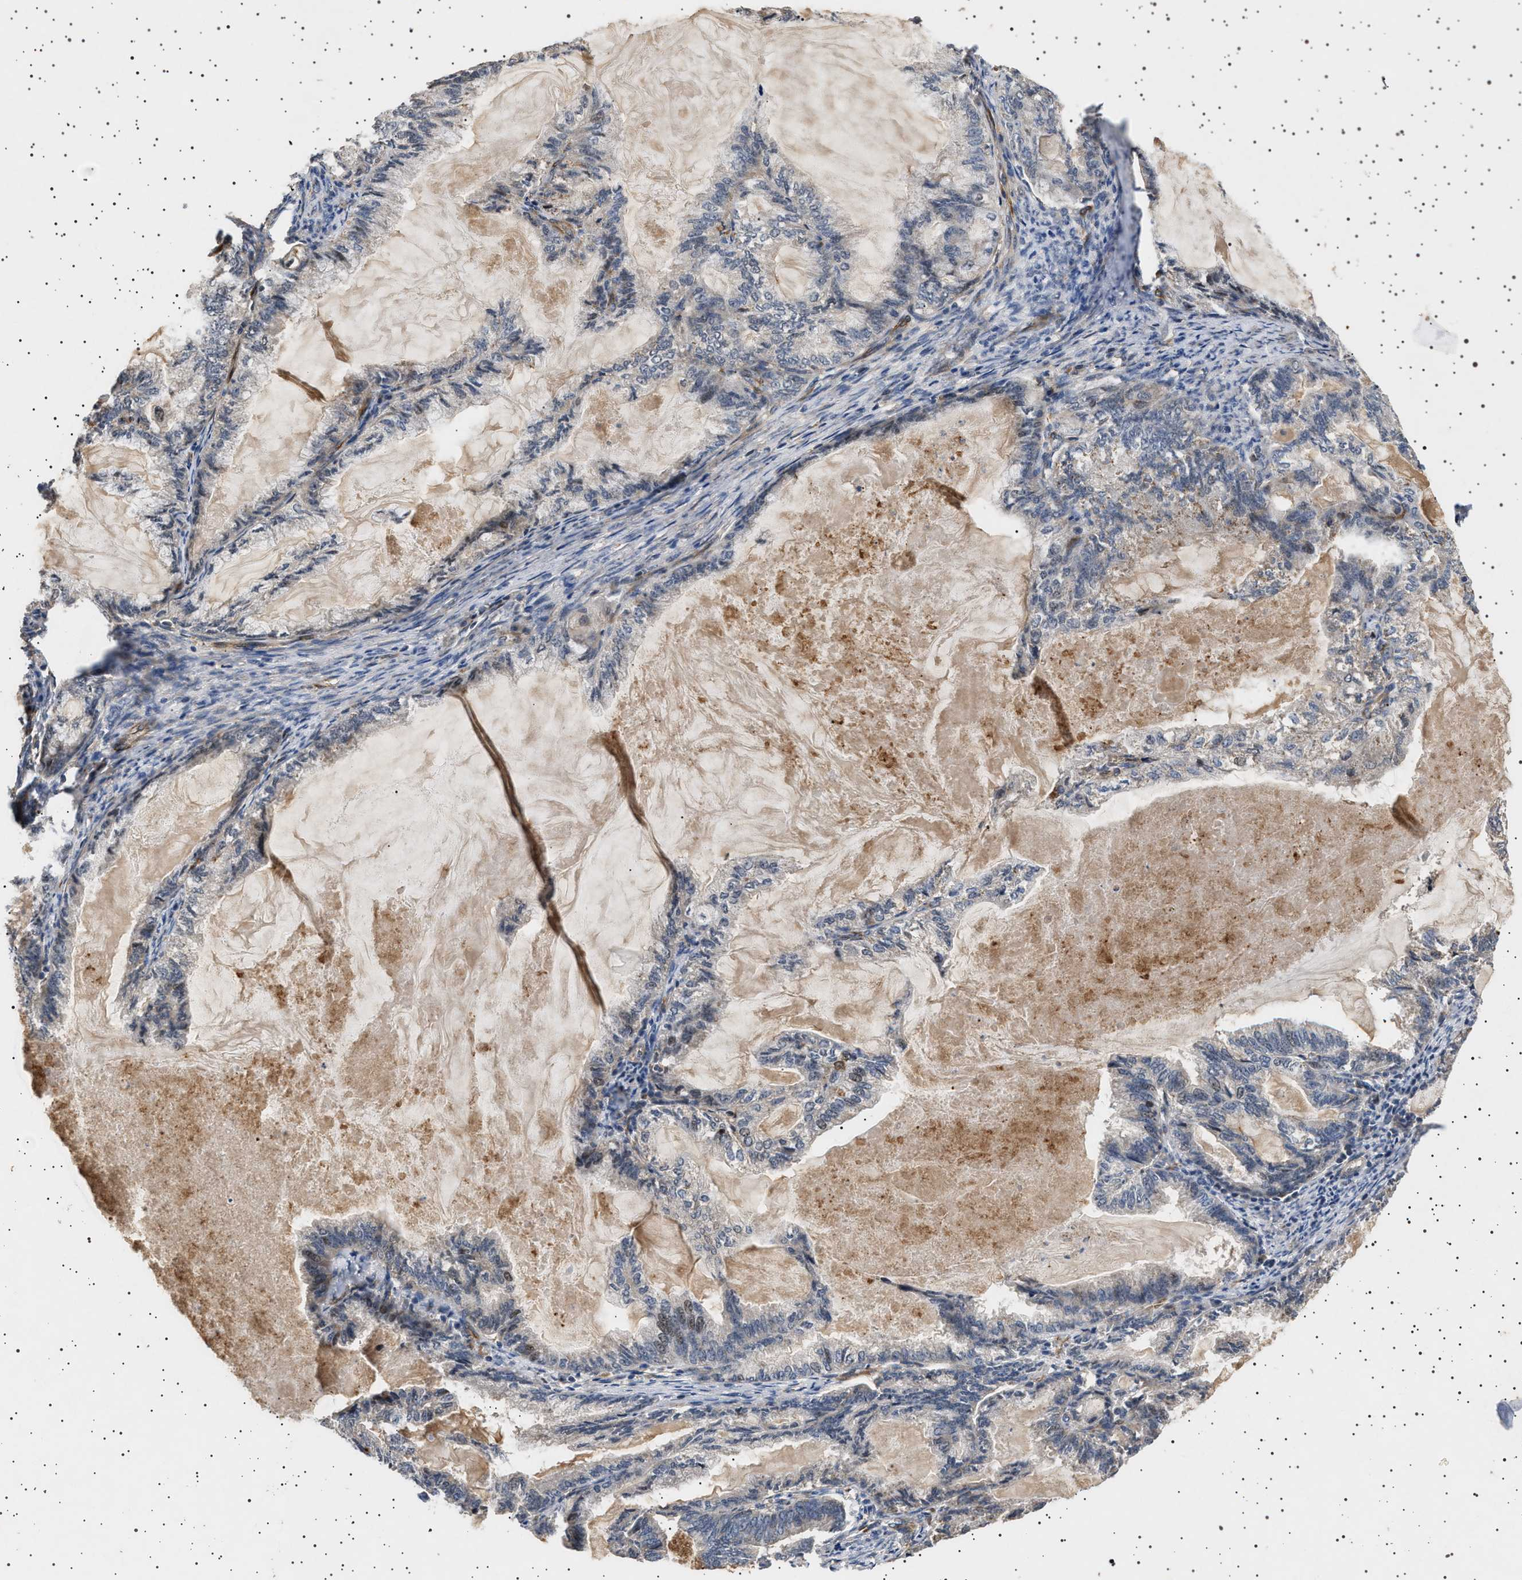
{"staining": {"intensity": "negative", "quantity": "none", "location": "none"}, "tissue": "endometrial cancer", "cell_type": "Tumor cells", "image_type": "cancer", "snomed": [{"axis": "morphology", "description": "Adenocarcinoma, NOS"}, {"axis": "topography", "description": "Endometrium"}], "caption": "DAB (3,3'-diaminobenzidine) immunohistochemical staining of endometrial cancer reveals no significant positivity in tumor cells. Brightfield microscopy of immunohistochemistry (IHC) stained with DAB (3,3'-diaminobenzidine) (brown) and hematoxylin (blue), captured at high magnification.", "gene": "GUCY1B1", "patient": {"sex": "female", "age": 86}}